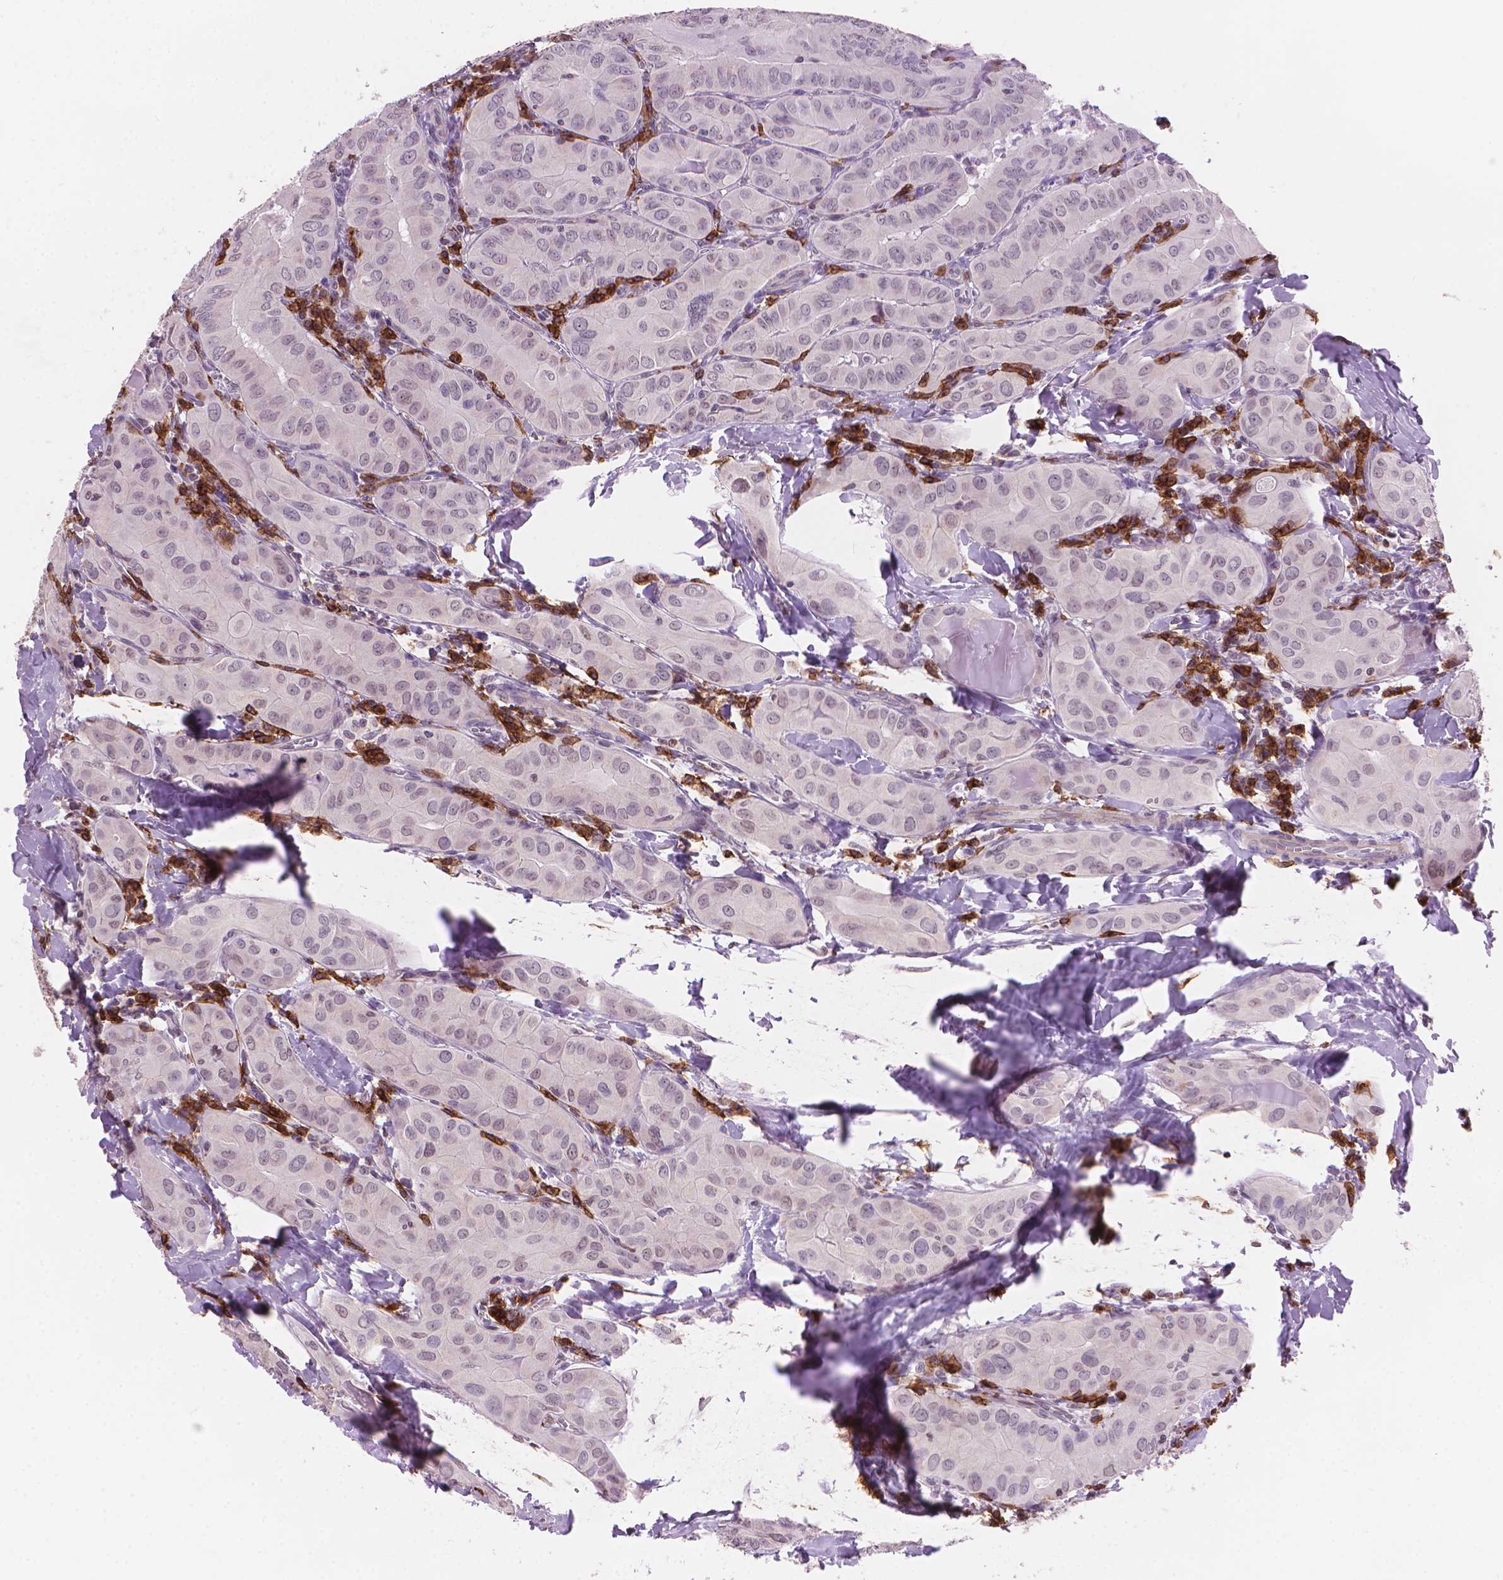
{"staining": {"intensity": "negative", "quantity": "none", "location": "none"}, "tissue": "thyroid cancer", "cell_type": "Tumor cells", "image_type": "cancer", "snomed": [{"axis": "morphology", "description": "Papillary adenocarcinoma, NOS"}, {"axis": "topography", "description": "Thyroid gland"}], "caption": "A photomicrograph of papillary adenocarcinoma (thyroid) stained for a protein displays no brown staining in tumor cells. The staining was performed using DAB (3,3'-diaminobenzidine) to visualize the protein expression in brown, while the nuclei were stained in blue with hematoxylin (Magnification: 20x).", "gene": "TMEM184A", "patient": {"sex": "female", "age": 37}}